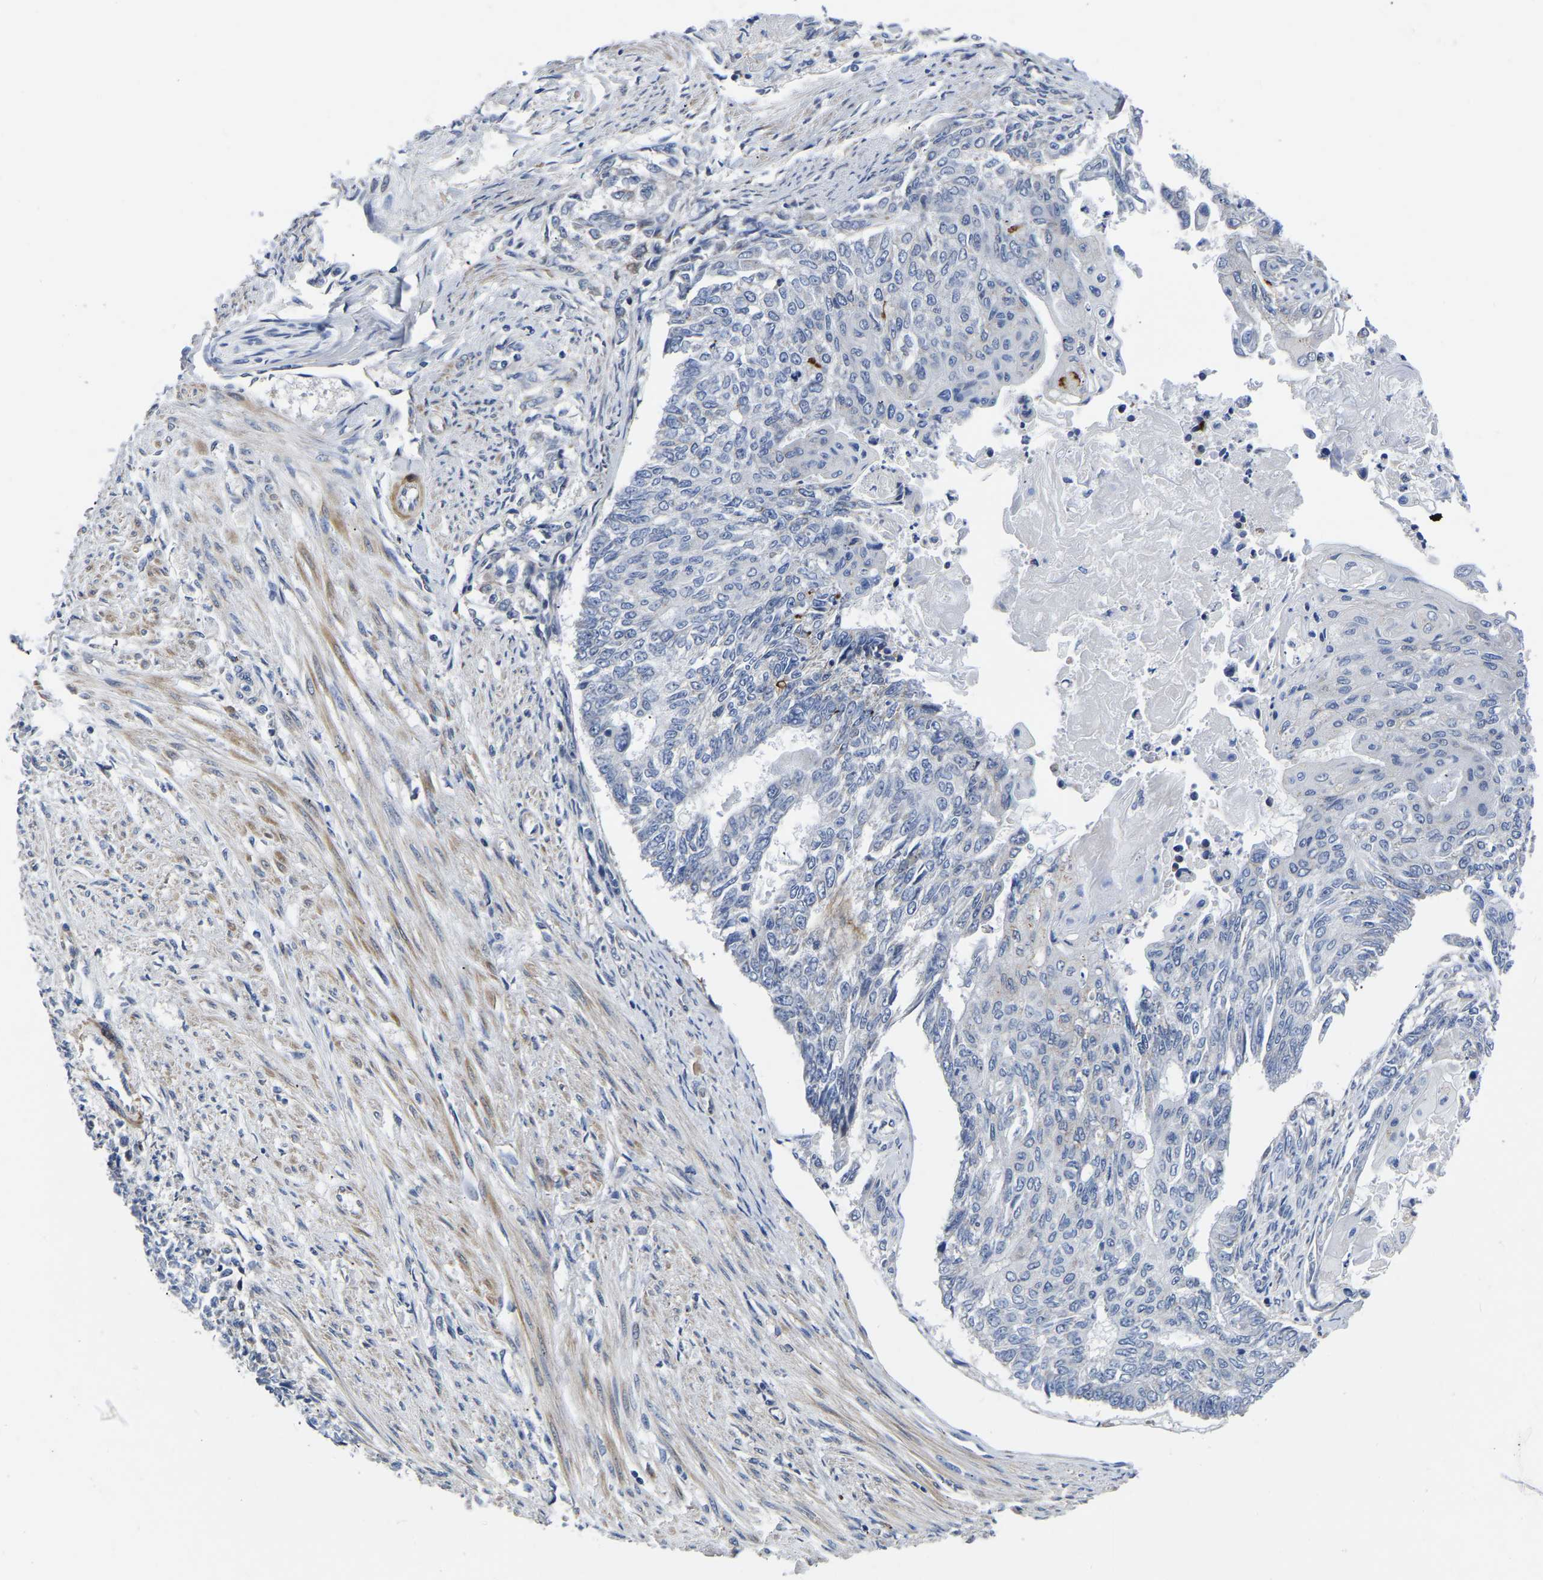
{"staining": {"intensity": "negative", "quantity": "none", "location": "none"}, "tissue": "endometrial cancer", "cell_type": "Tumor cells", "image_type": "cancer", "snomed": [{"axis": "morphology", "description": "Adenocarcinoma, NOS"}, {"axis": "topography", "description": "Endometrium"}], "caption": "Adenocarcinoma (endometrial) was stained to show a protein in brown. There is no significant positivity in tumor cells.", "gene": "PDLIM7", "patient": {"sex": "female", "age": 32}}